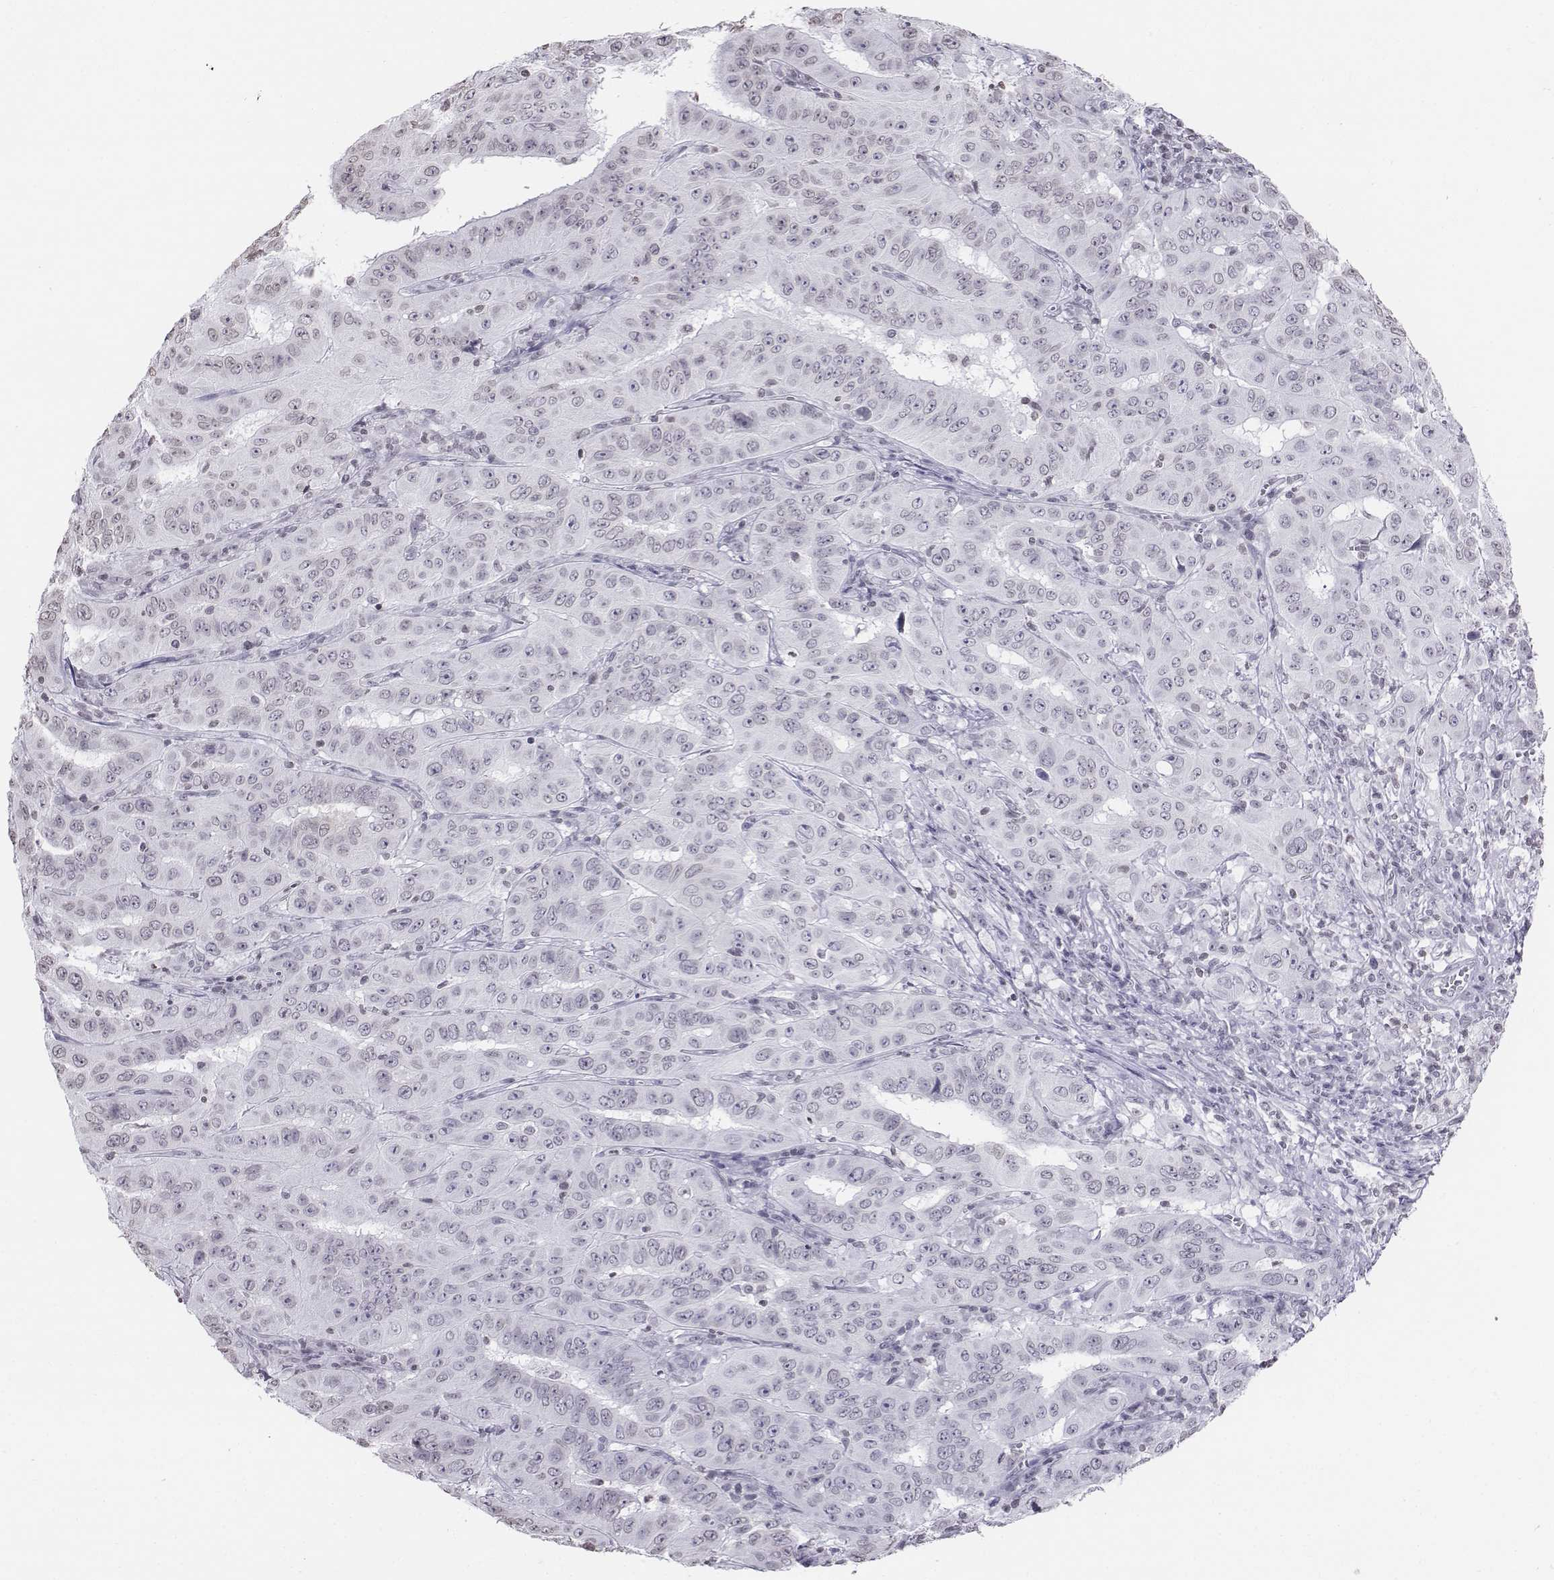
{"staining": {"intensity": "negative", "quantity": "none", "location": "none"}, "tissue": "pancreatic cancer", "cell_type": "Tumor cells", "image_type": "cancer", "snomed": [{"axis": "morphology", "description": "Adenocarcinoma, NOS"}, {"axis": "topography", "description": "Pancreas"}], "caption": "Tumor cells are negative for brown protein staining in pancreatic adenocarcinoma.", "gene": "BARHL1", "patient": {"sex": "male", "age": 63}}